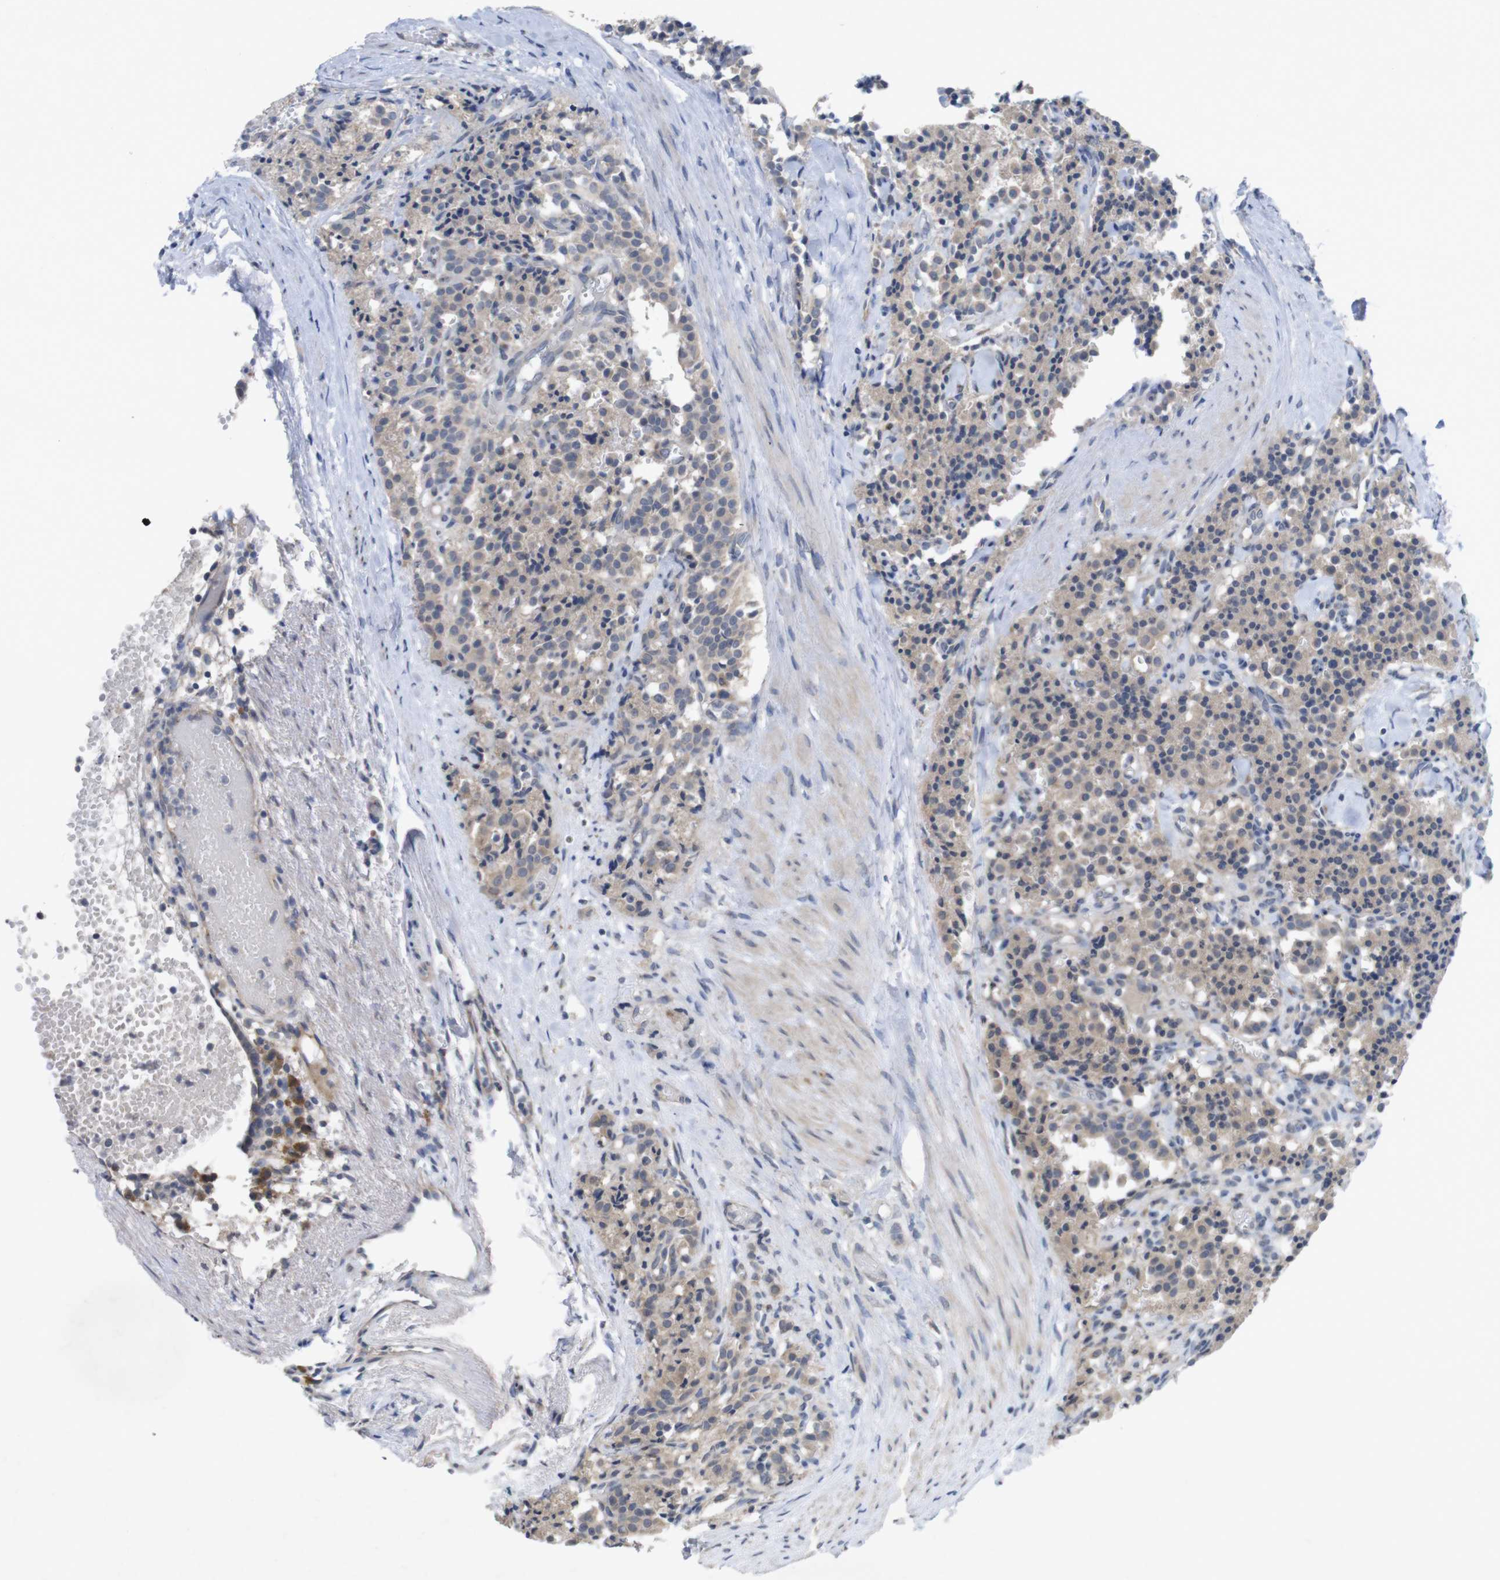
{"staining": {"intensity": "weak", "quantity": ">75%", "location": "cytoplasmic/membranous"}, "tissue": "carcinoid", "cell_type": "Tumor cells", "image_type": "cancer", "snomed": [{"axis": "morphology", "description": "Carcinoid, malignant, NOS"}, {"axis": "topography", "description": "Lung"}], "caption": "There is low levels of weak cytoplasmic/membranous positivity in tumor cells of malignant carcinoid, as demonstrated by immunohistochemical staining (brown color).", "gene": "BCAR3", "patient": {"sex": "male", "age": 30}}